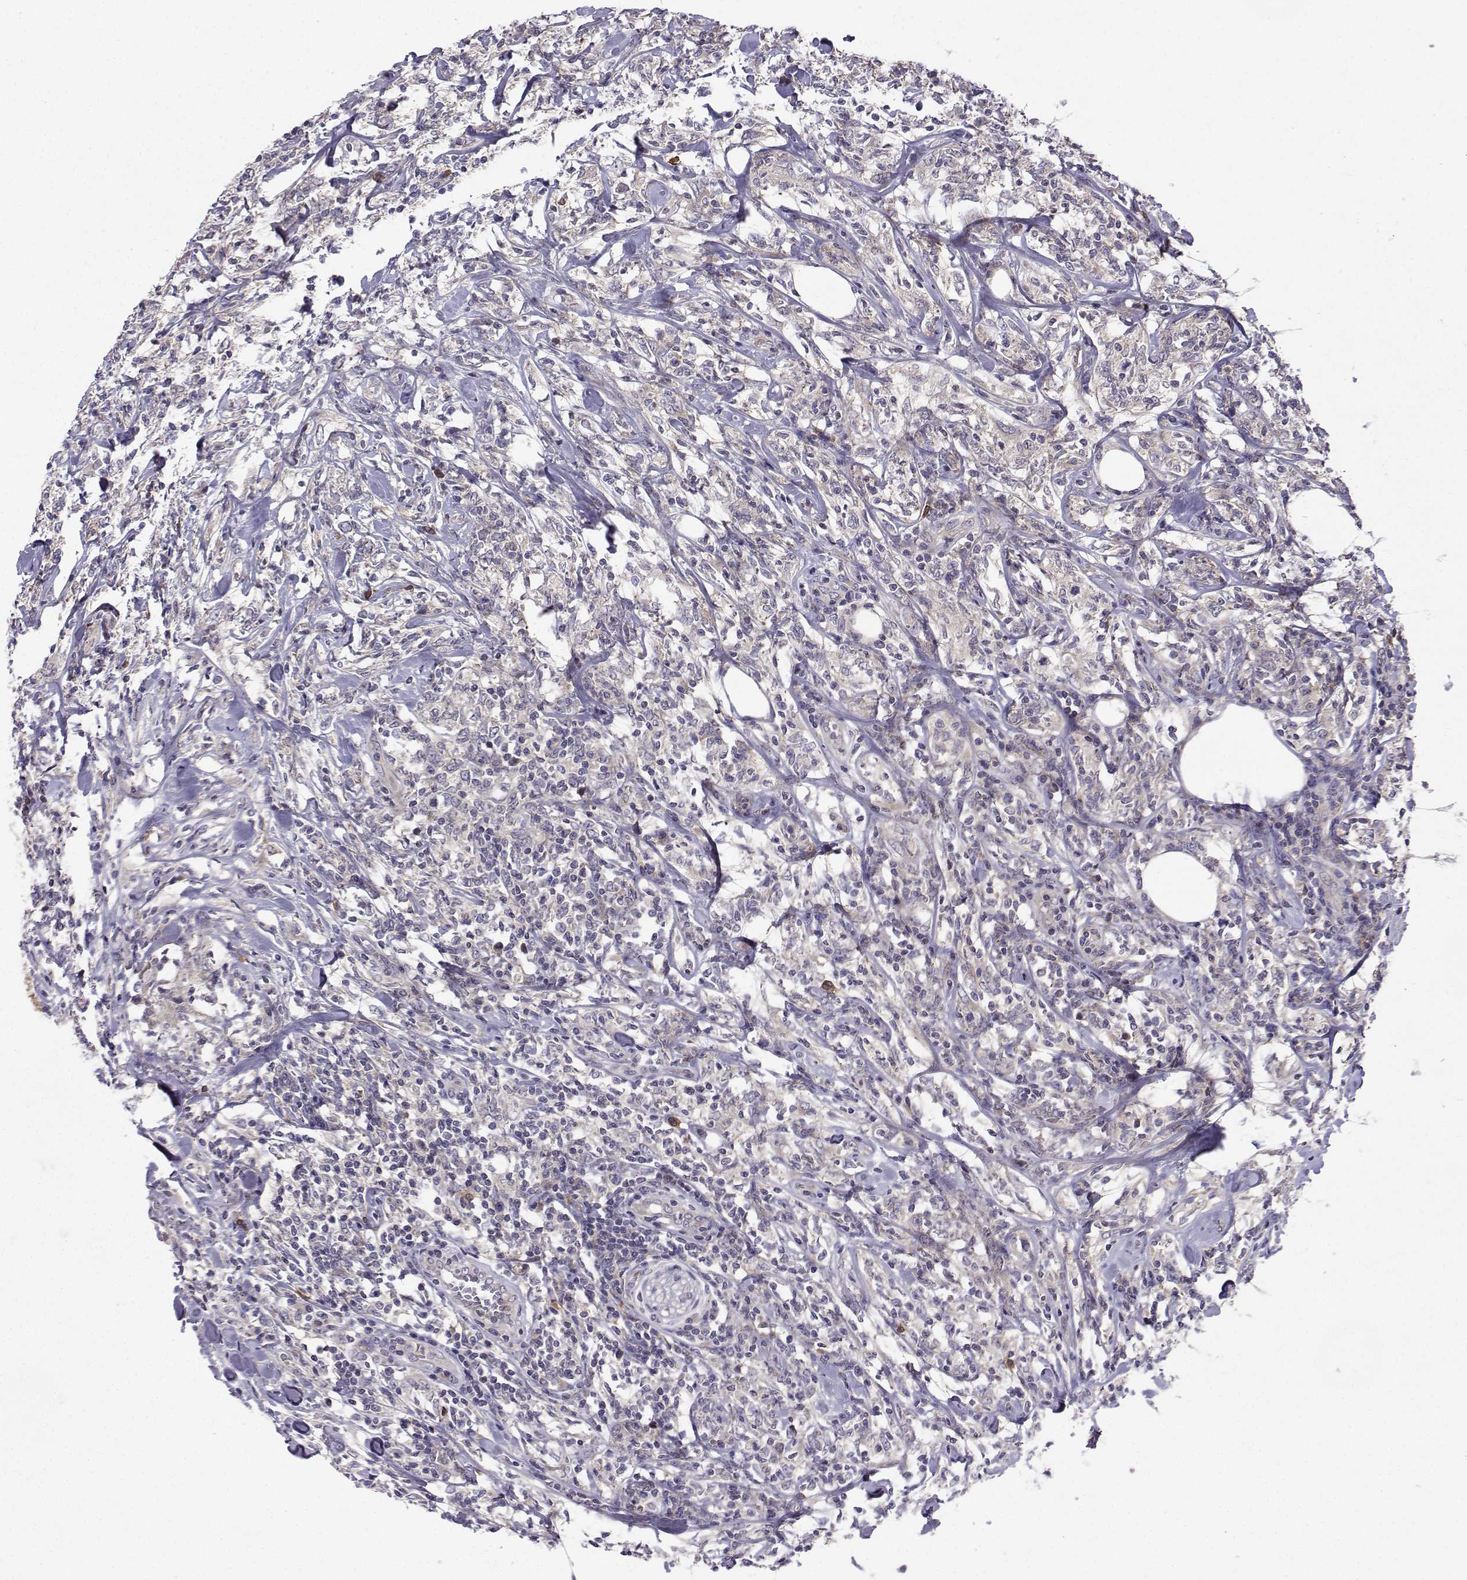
{"staining": {"intensity": "negative", "quantity": "none", "location": "none"}, "tissue": "lymphoma", "cell_type": "Tumor cells", "image_type": "cancer", "snomed": [{"axis": "morphology", "description": "Malignant lymphoma, non-Hodgkin's type, High grade"}, {"axis": "topography", "description": "Lymph node"}], "caption": "Histopathology image shows no protein positivity in tumor cells of lymphoma tissue.", "gene": "STXBP5", "patient": {"sex": "female", "age": 84}}